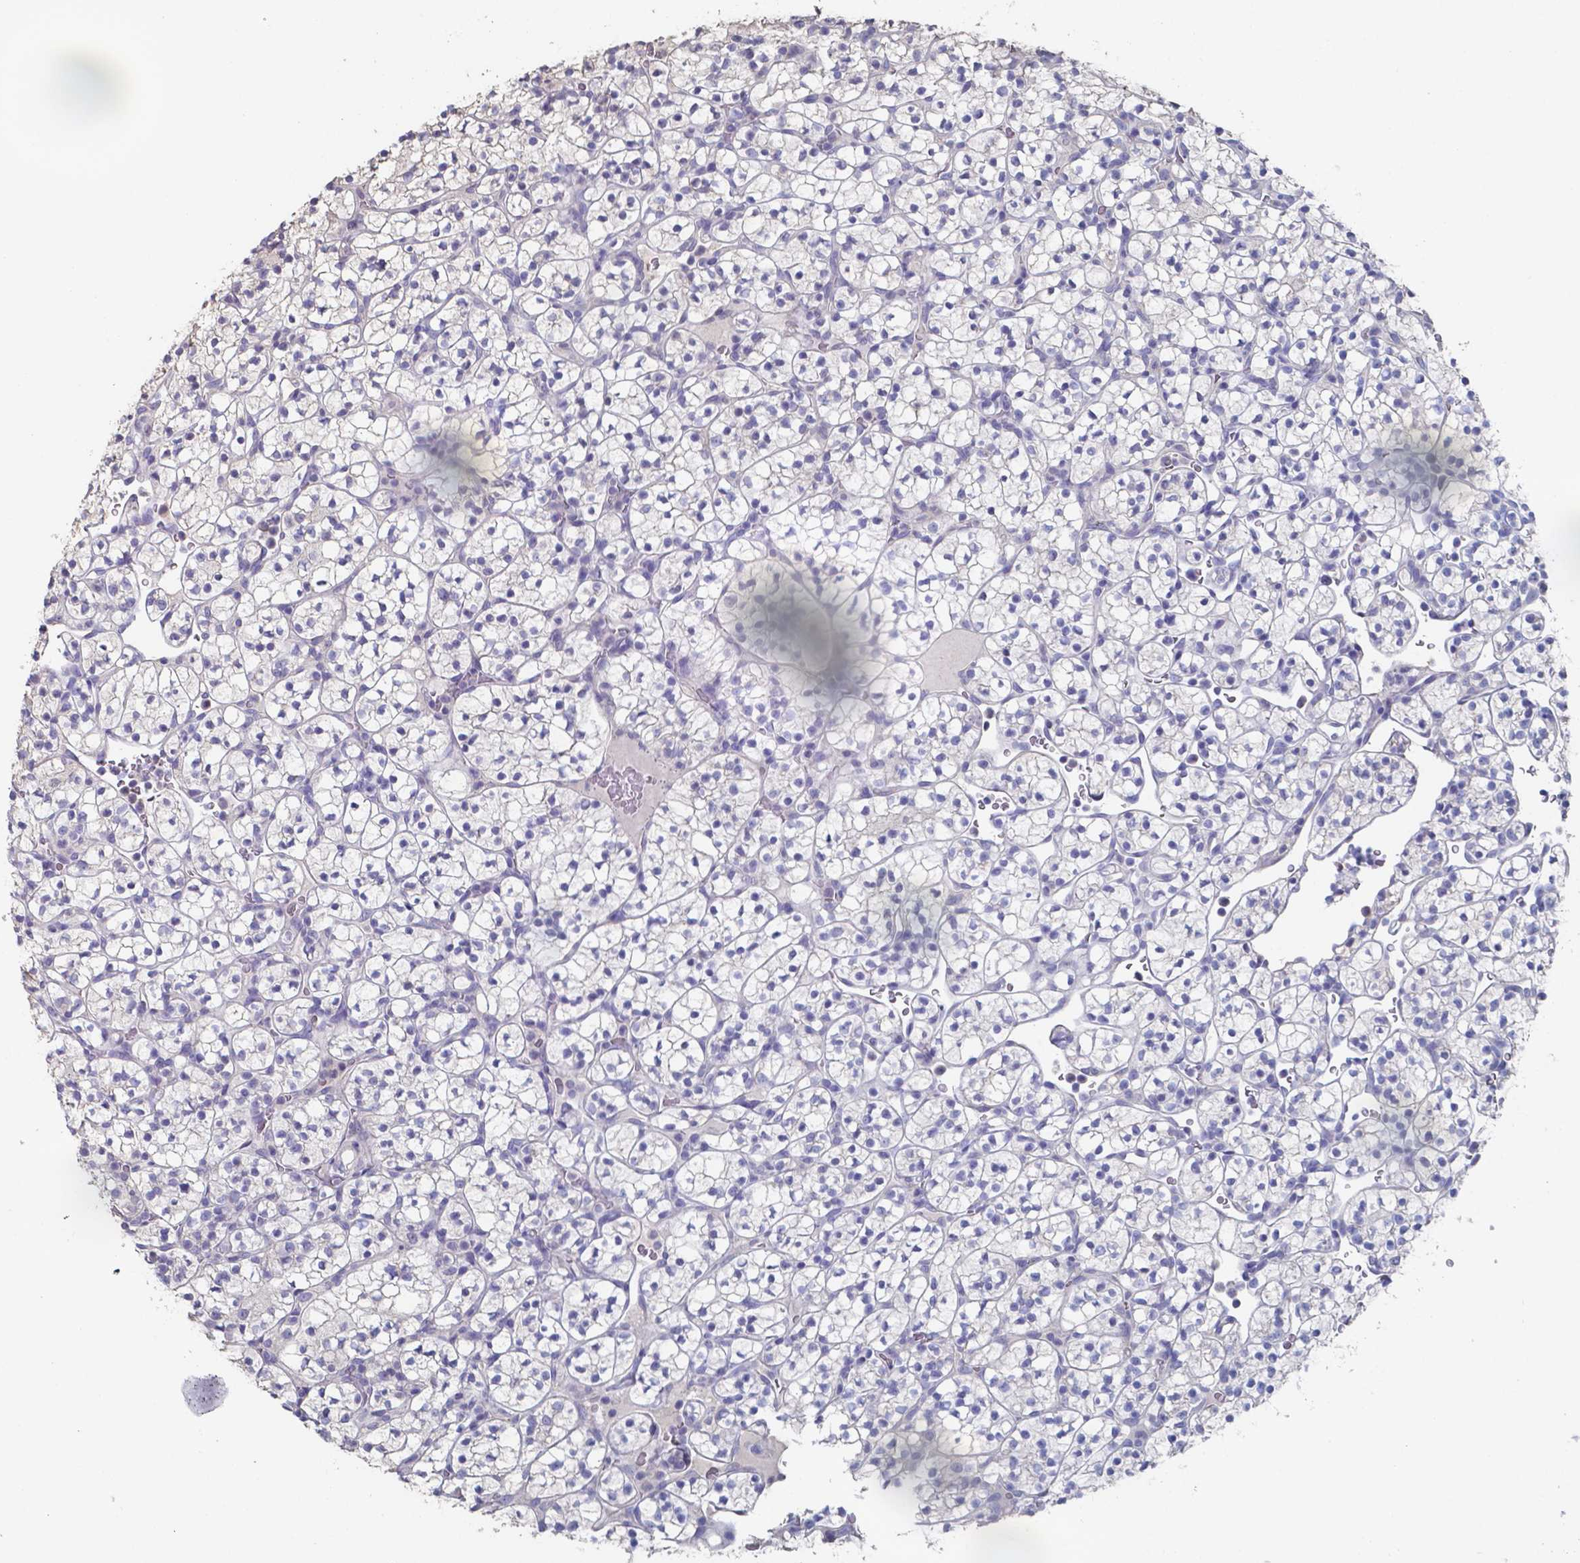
{"staining": {"intensity": "negative", "quantity": "none", "location": "none"}, "tissue": "renal cancer", "cell_type": "Tumor cells", "image_type": "cancer", "snomed": [{"axis": "morphology", "description": "Adenocarcinoma, NOS"}, {"axis": "topography", "description": "Kidney"}], "caption": "Immunohistochemistry (IHC) photomicrograph of neoplastic tissue: human renal adenocarcinoma stained with DAB demonstrates no significant protein expression in tumor cells.", "gene": "FOXJ1", "patient": {"sex": "female", "age": 89}}